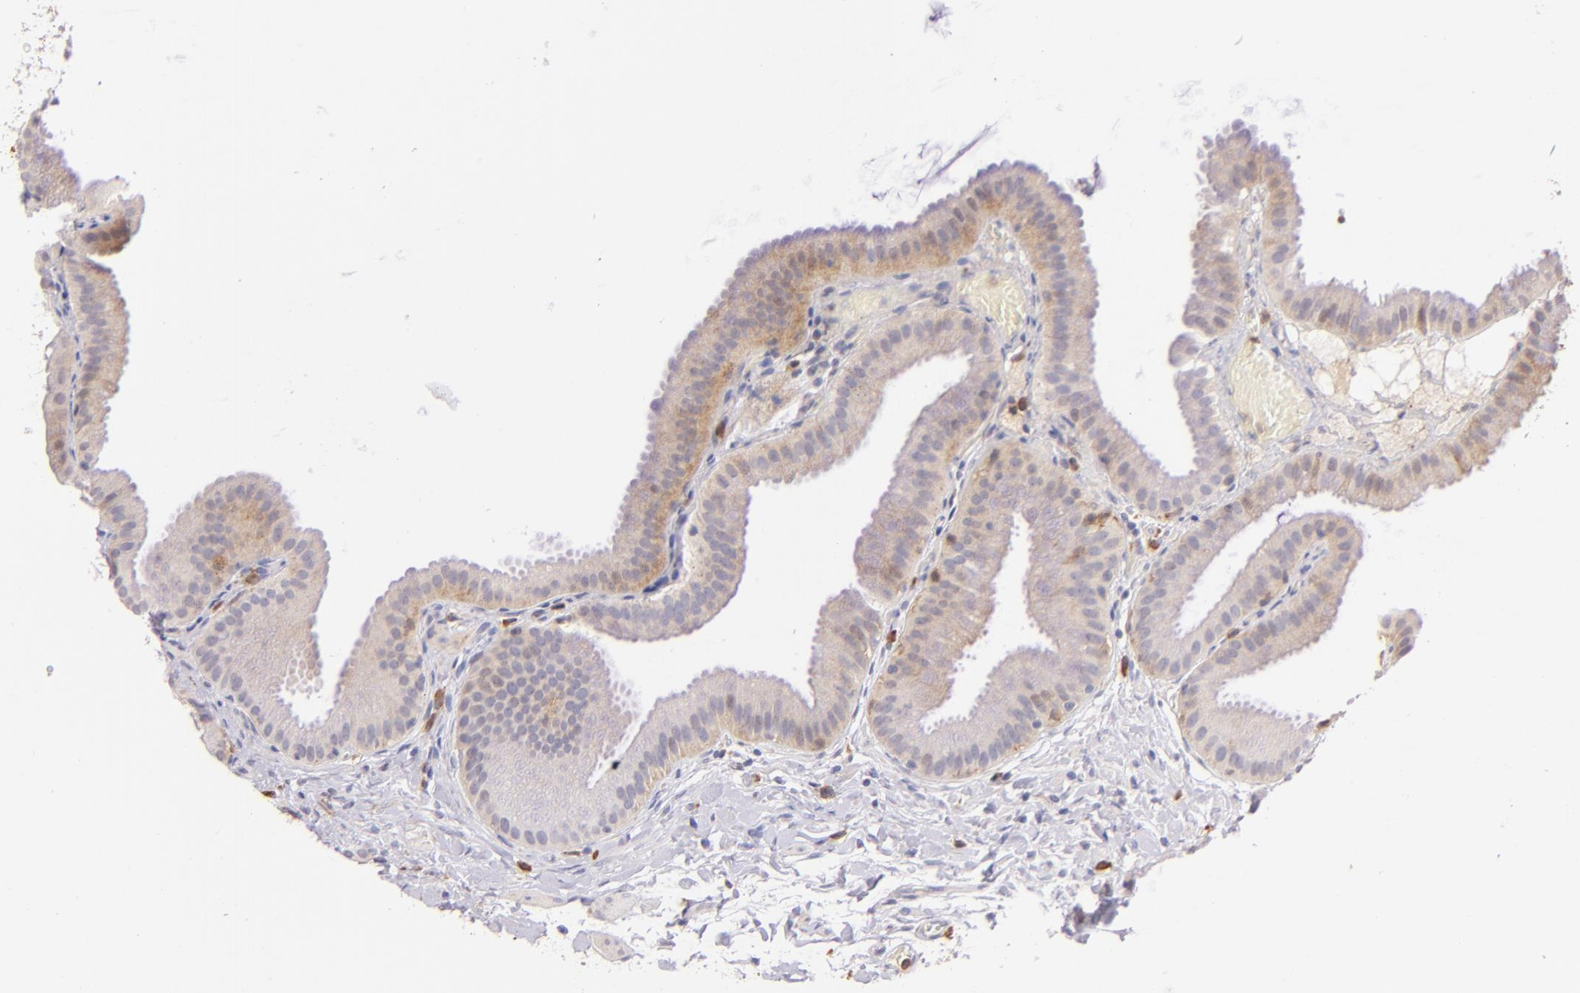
{"staining": {"intensity": "weak", "quantity": ">75%", "location": "cytoplasmic/membranous"}, "tissue": "gallbladder", "cell_type": "Glandular cells", "image_type": "normal", "snomed": [{"axis": "morphology", "description": "Normal tissue, NOS"}, {"axis": "topography", "description": "Gallbladder"}], "caption": "IHC (DAB (3,3'-diaminobenzidine)) staining of normal human gallbladder reveals weak cytoplasmic/membranous protein positivity in approximately >75% of glandular cells. Immunohistochemistry (ihc) stains the protein in brown and the nuclei are stained blue.", "gene": "BTK", "patient": {"sex": "female", "age": 63}}